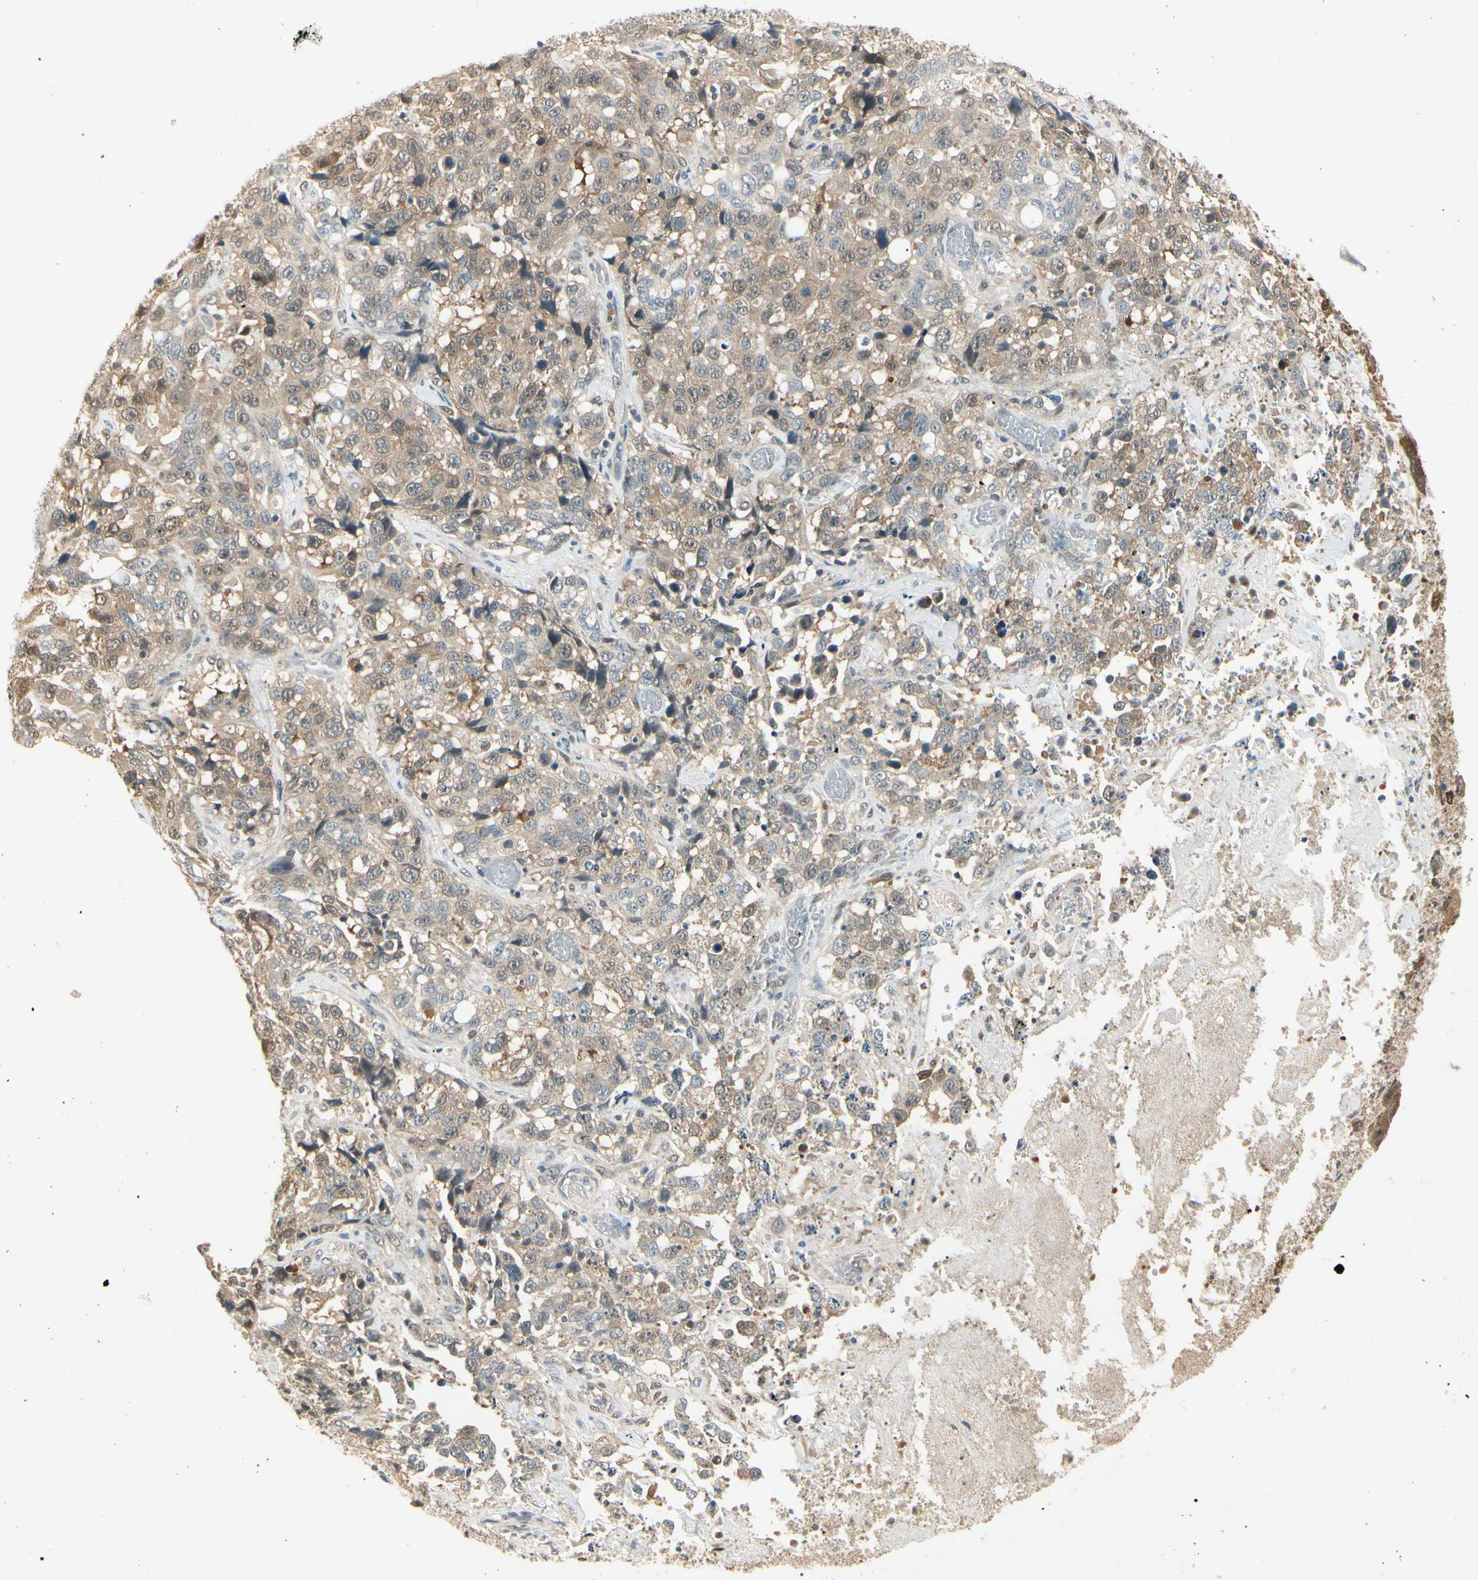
{"staining": {"intensity": "weak", "quantity": "25%-75%", "location": "cytoplasmic/membranous"}, "tissue": "stomach cancer", "cell_type": "Tumor cells", "image_type": "cancer", "snomed": [{"axis": "morphology", "description": "Normal tissue, NOS"}, {"axis": "morphology", "description": "Adenocarcinoma, NOS"}, {"axis": "topography", "description": "Stomach"}], "caption": "This is a histology image of immunohistochemistry (IHC) staining of adenocarcinoma (stomach), which shows weak positivity in the cytoplasmic/membranous of tumor cells.", "gene": "IPO5", "patient": {"sex": "male", "age": 48}}